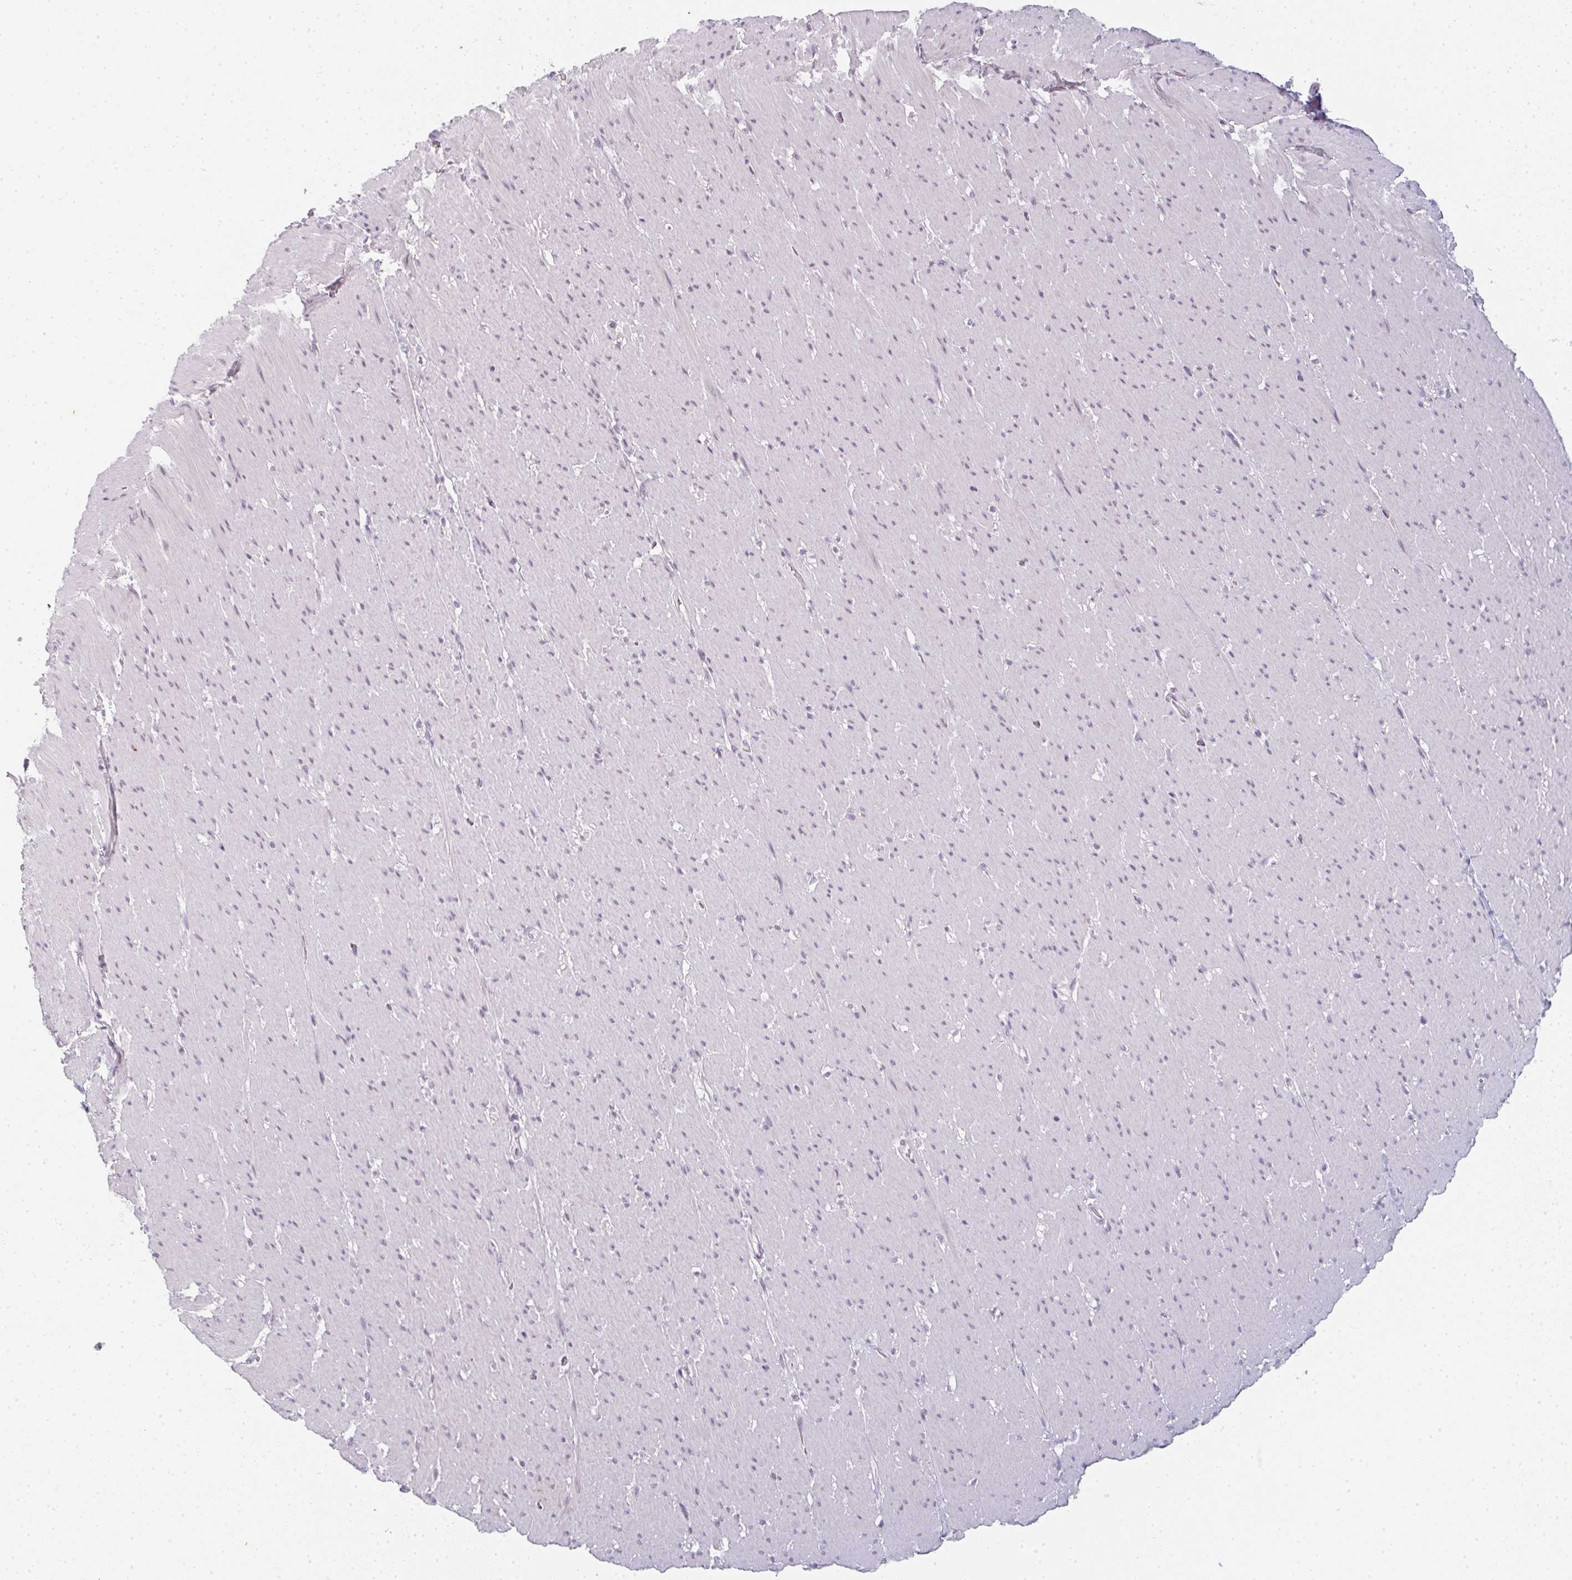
{"staining": {"intensity": "negative", "quantity": "none", "location": "none"}, "tissue": "smooth muscle", "cell_type": "Smooth muscle cells", "image_type": "normal", "snomed": [{"axis": "morphology", "description": "Normal tissue, NOS"}, {"axis": "topography", "description": "Smooth muscle"}, {"axis": "topography", "description": "Rectum"}], "caption": "The photomicrograph shows no significant staining in smooth muscle cells of smooth muscle. The staining was performed using DAB to visualize the protein expression in brown, while the nuclei were stained in blue with hematoxylin (Magnification: 20x).", "gene": "RBBP6", "patient": {"sex": "male", "age": 53}}